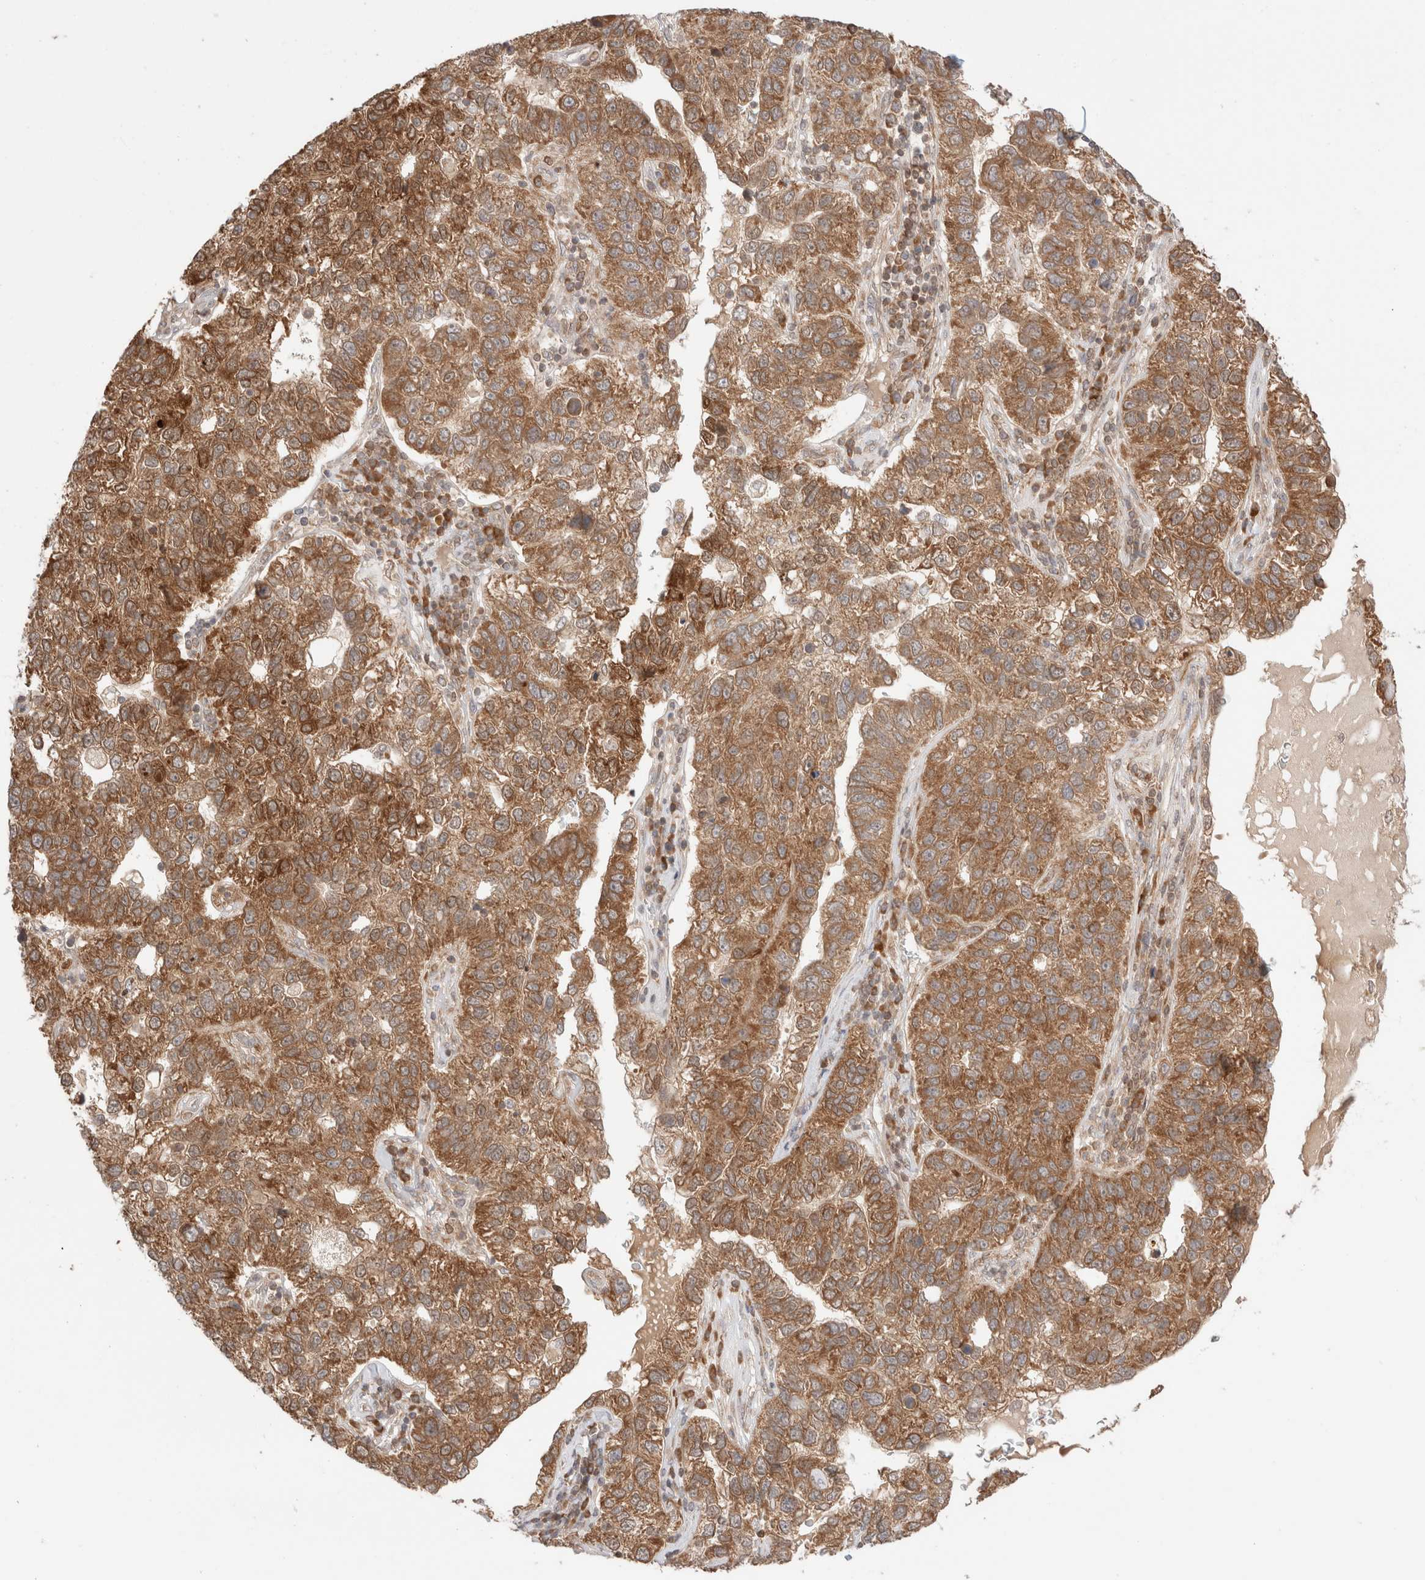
{"staining": {"intensity": "moderate", "quantity": ">75%", "location": "cytoplasmic/membranous"}, "tissue": "pancreatic cancer", "cell_type": "Tumor cells", "image_type": "cancer", "snomed": [{"axis": "morphology", "description": "Adenocarcinoma, NOS"}, {"axis": "topography", "description": "Pancreas"}], "caption": "Immunohistochemical staining of human adenocarcinoma (pancreatic) reveals moderate cytoplasmic/membranous protein staining in about >75% of tumor cells.", "gene": "XKR4", "patient": {"sex": "female", "age": 61}}